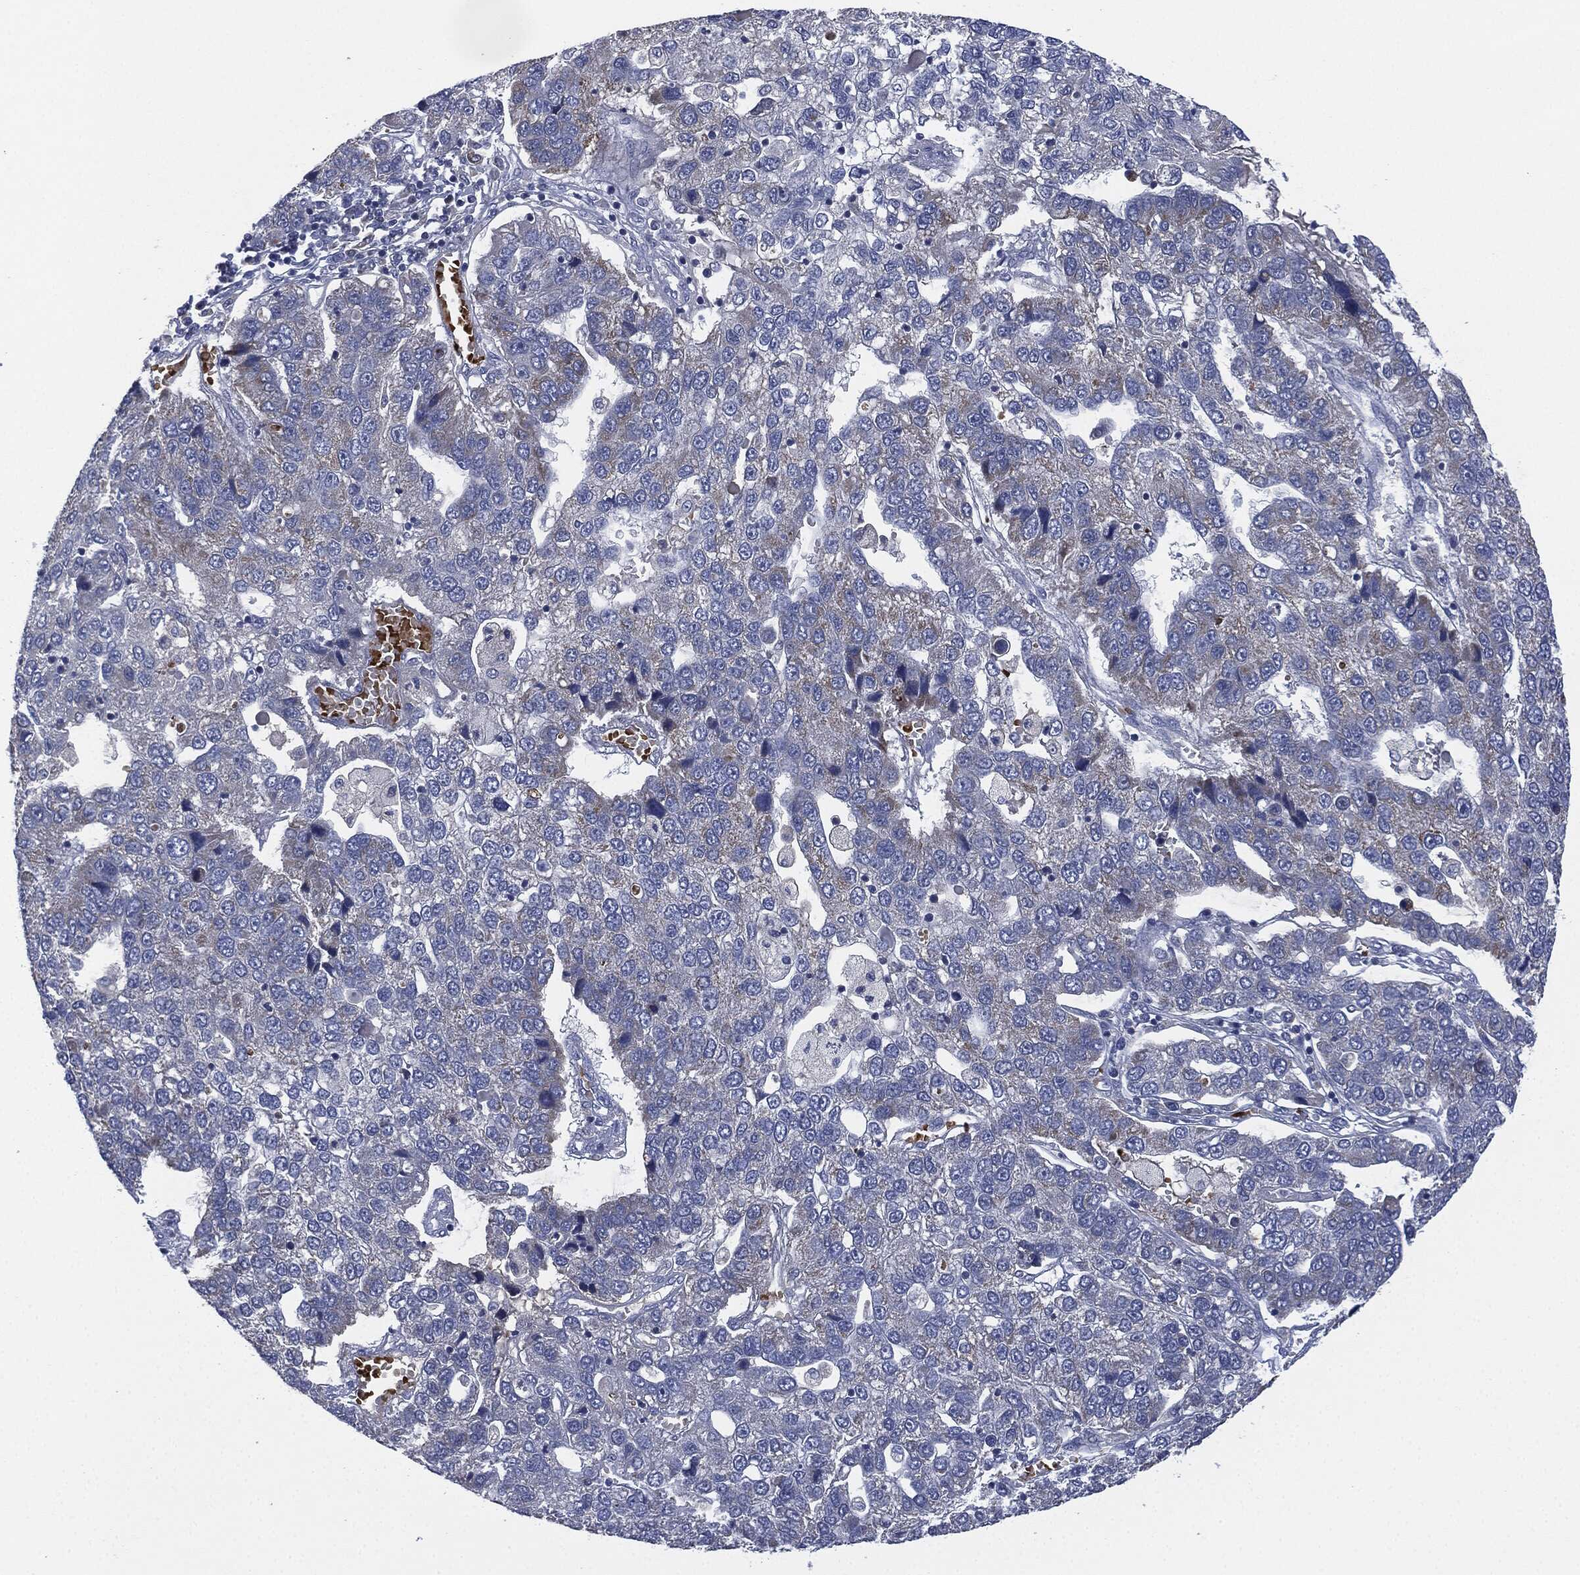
{"staining": {"intensity": "negative", "quantity": "none", "location": "none"}, "tissue": "pancreatic cancer", "cell_type": "Tumor cells", "image_type": "cancer", "snomed": [{"axis": "morphology", "description": "Adenocarcinoma, NOS"}, {"axis": "topography", "description": "Pancreas"}], "caption": "Immunohistochemistry (IHC) micrograph of human pancreatic cancer (adenocarcinoma) stained for a protein (brown), which exhibits no expression in tumor cells. Nuclei are stained in blue.", "gene": "SIGLEC9", "patient": {"sex": "female", "age": 61}}